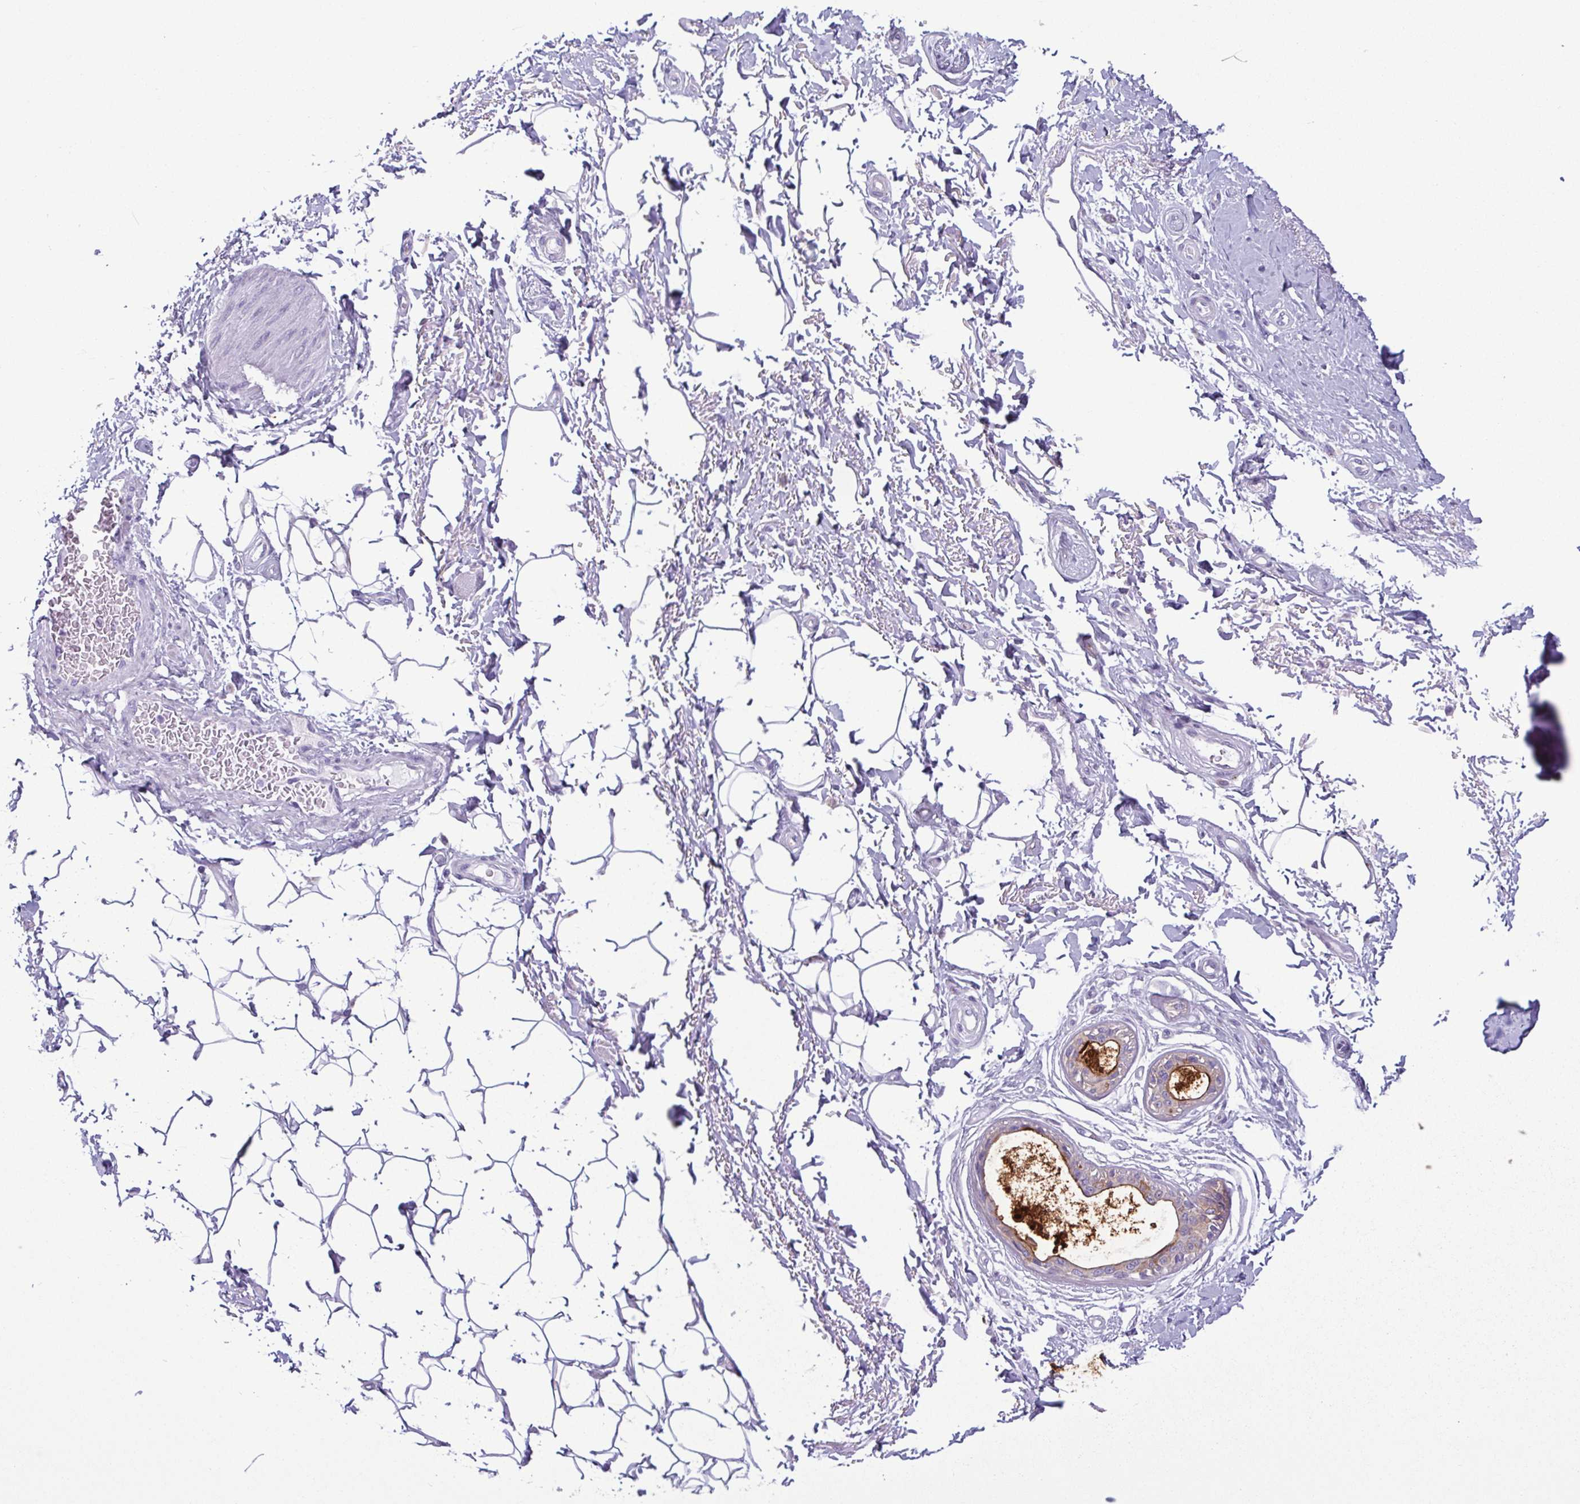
{"staining": {"intensity": "negative", "quantity": "none", "location": "none"}, "tissue": "adipose tissue", "cell_type": "Adipocytes", "image_type": "normal", "snomed": [{"axis": "morphology", "description": "Normal tissue, NOS"}, {"axis": "topography", "description": "Peripheral nerve tissue"}], "caption": "An immunohistochemistry (IHC) micrograph of unremarkable adipose tissue is shown. There is no staining in adipocytes of adipose tissue.", "gene": "LTF", "patient": {"sex": "male", "age": 51}}